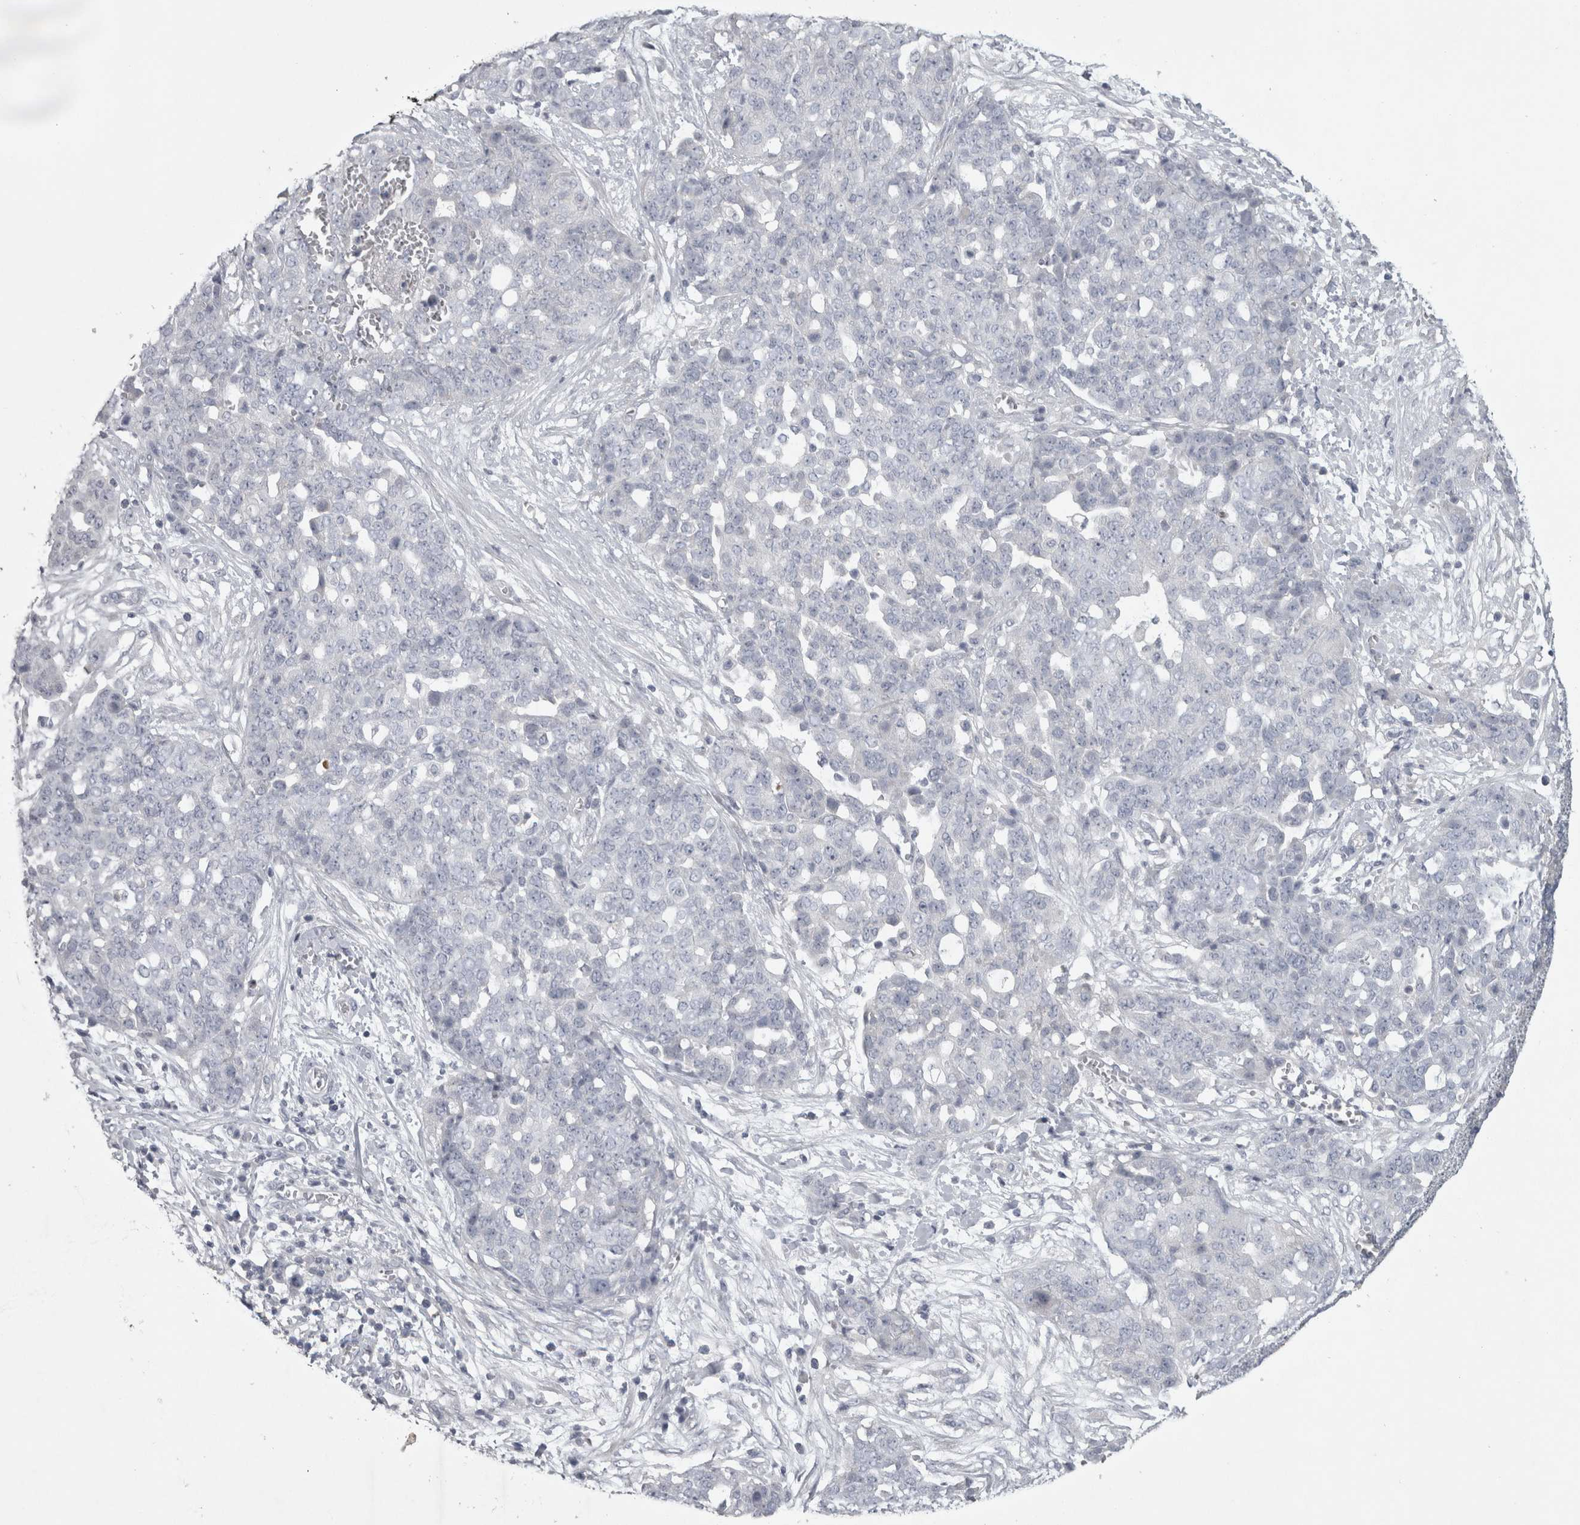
{"staining": {"intensity": "negative", "quantity": "none", "location": "none"}, "tissue": "ovarian cancer", "cell_type": "Tumor cells", "image_type": "cancer", "snomed": [{"axis": "morphology", "description": "Cystadenocarcinoma, serous, NOS"}, {"axis": "topography", "description": "Soft tissue"}, {"axis": "topography", "description": "Ovary"}], "caption": "Image shows no protein expression in tumor cells of serous cystadenocarcinoma (ovarian) tissue. The staining was performed using DAB to visualize the protein expression in brown, while the nuclei were stained in blue with hematoxylin (Magnification: 20x).", "gene": "ENPP7", "patient": {"sex": "female", "age": 57}}